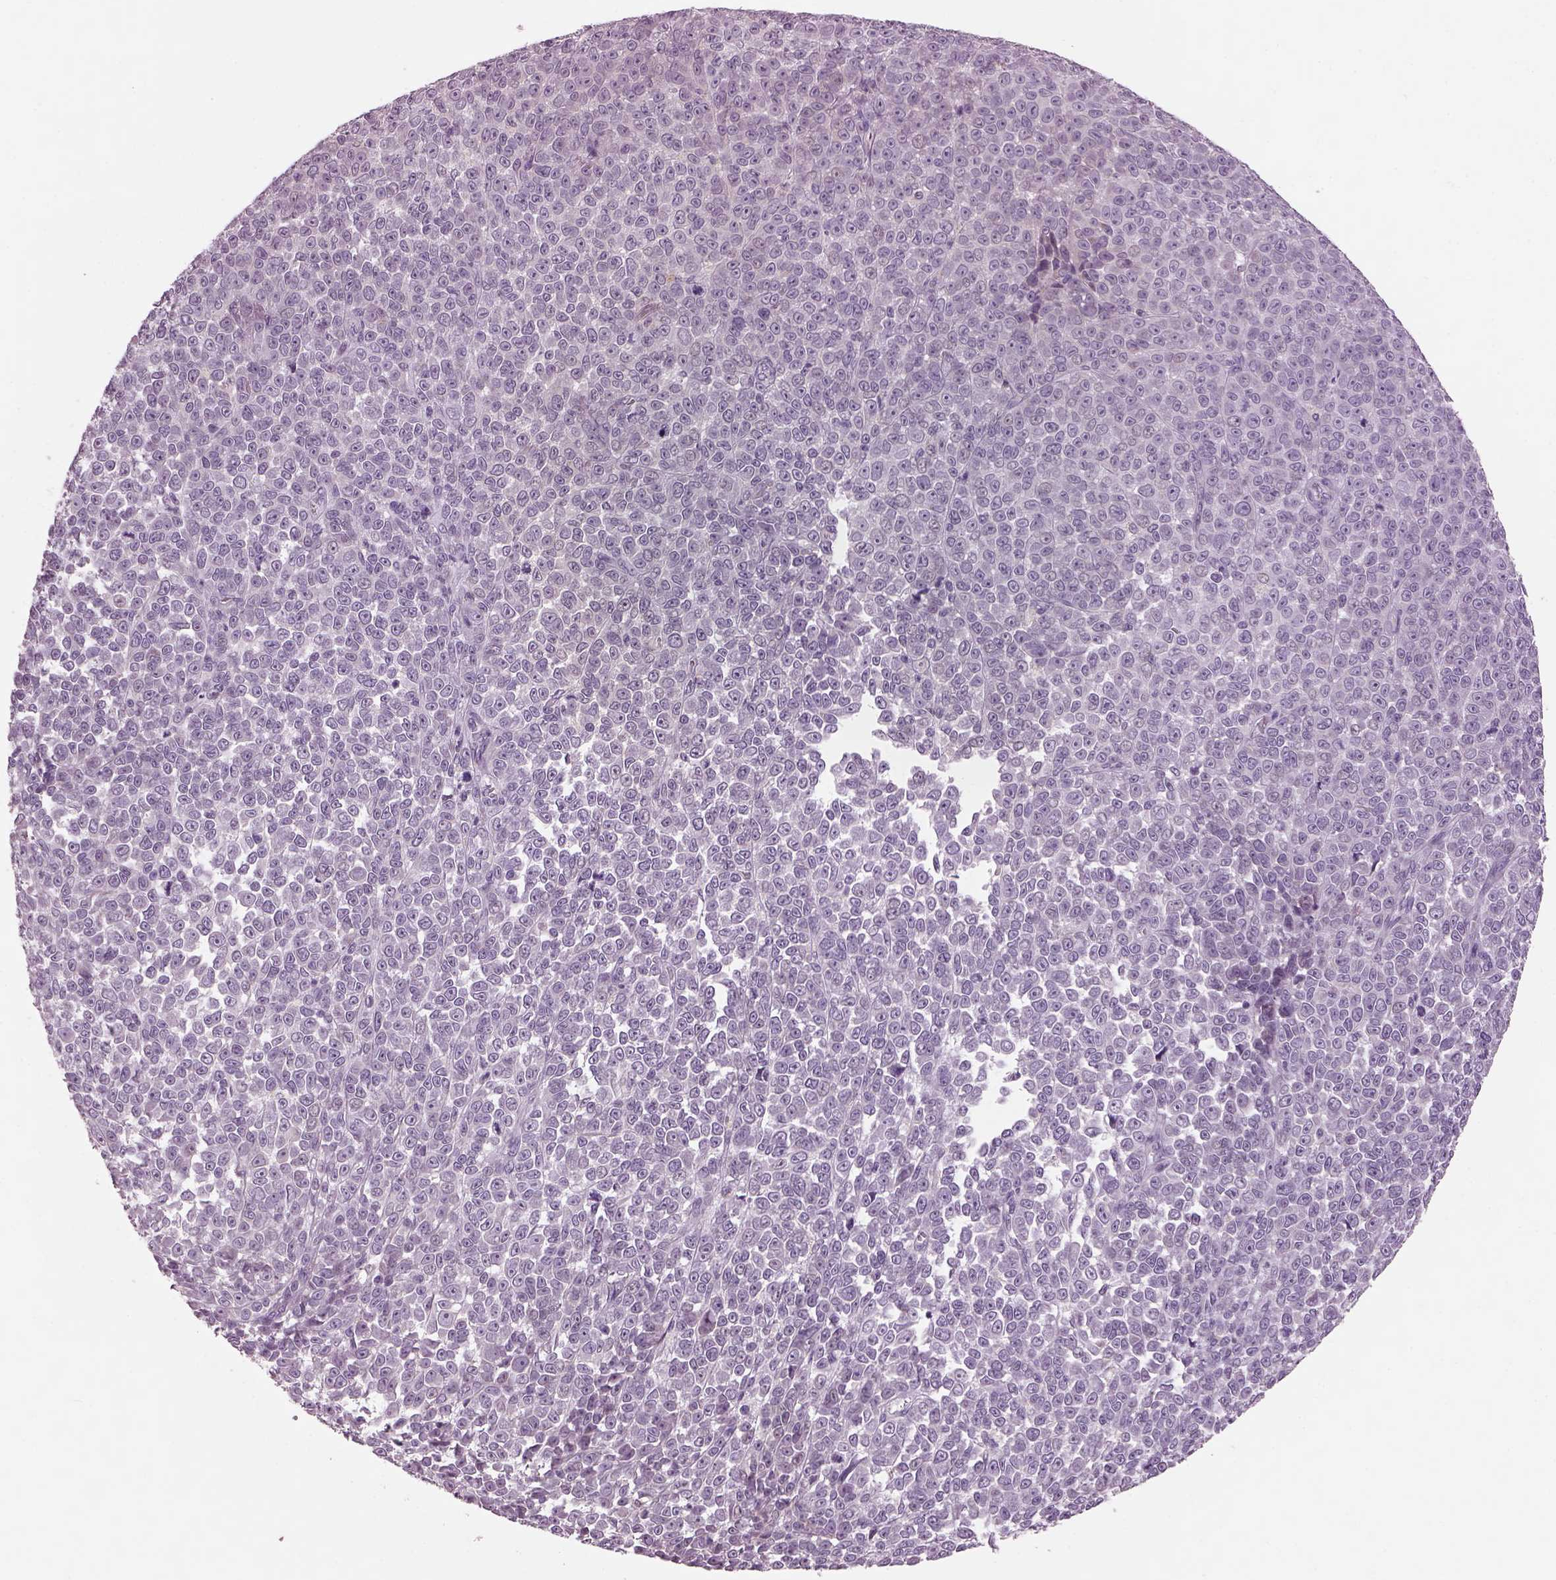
{"staining": {"intensity": "negative", "quantity": "none", "location": "none"}, "tissue": "melanoma", "cell_type": "Tumor cells", "image_type": "cancer", "snomed": [{"axis": "morphology", "description": "Malignant melanoma, NOS"}, {"axis": "topography", "description": "Skin"}], "caption": "Immunohistochemistry (IHC) micrograph of human melanoma stained for a protein (brown), which shows no staining in tumor cells.", "gene": "PRR9", "patient": {"sex": "female", "age": 95}}